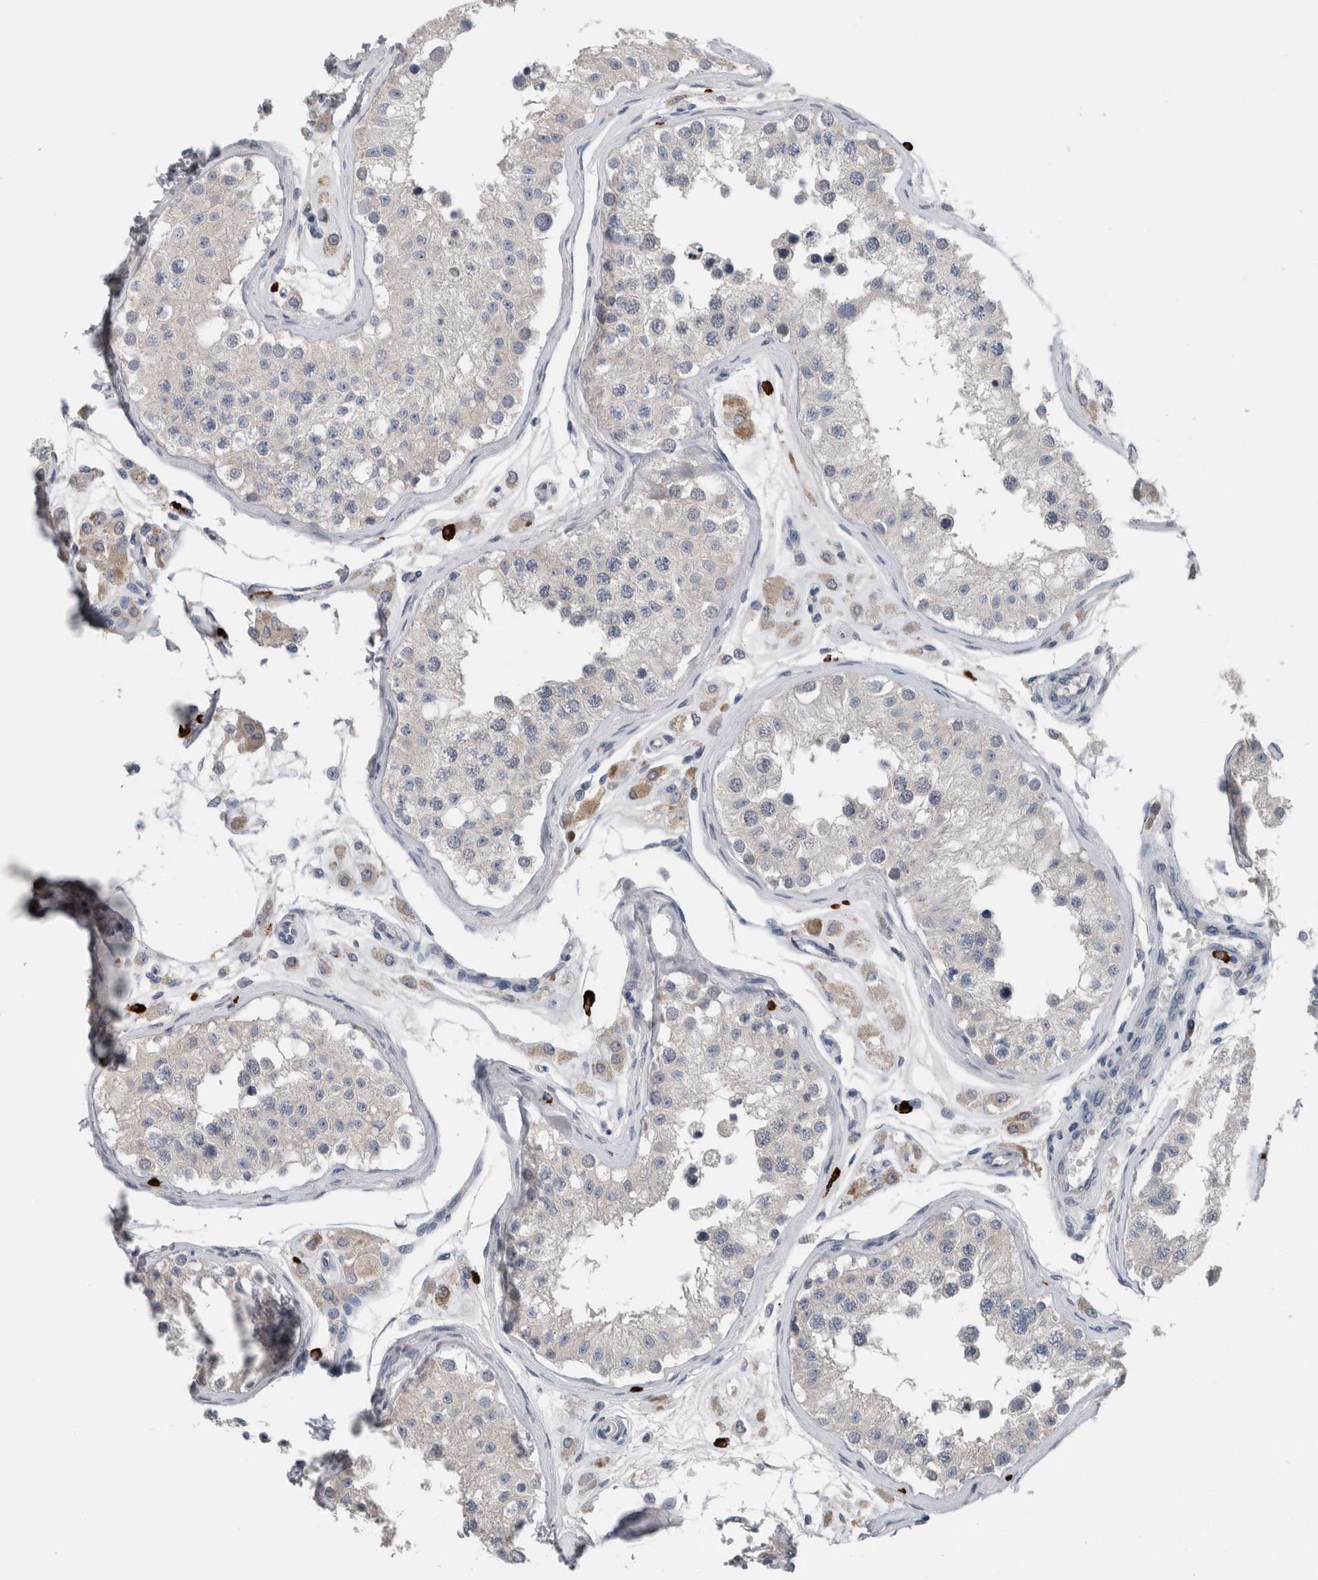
{"staining": {"intensity": "negative", "quantity": "none", "location": "none"}, "tissue": "testis", "cell_type": "Cells in seminiferous ducts", "image_type": "normal", "snomed": [{"axis": "morphology", "description": "Normal tissue, NOS"}, {"axis": "morphology", "description": "Adenocarcinoma, metastatic, NOS"}, {"axis": "topography", "description": "Testis"}], "caption": "Cells in seminiferous ducts are negative for protein expression in unremarkable human testis. (Brightfield microscopy of DAB (3,3'-diaminobenzidine) immunohistochemistry at high magnification).", "gene": "CRNN", "patient": {"sex": "male", "age": 26}}